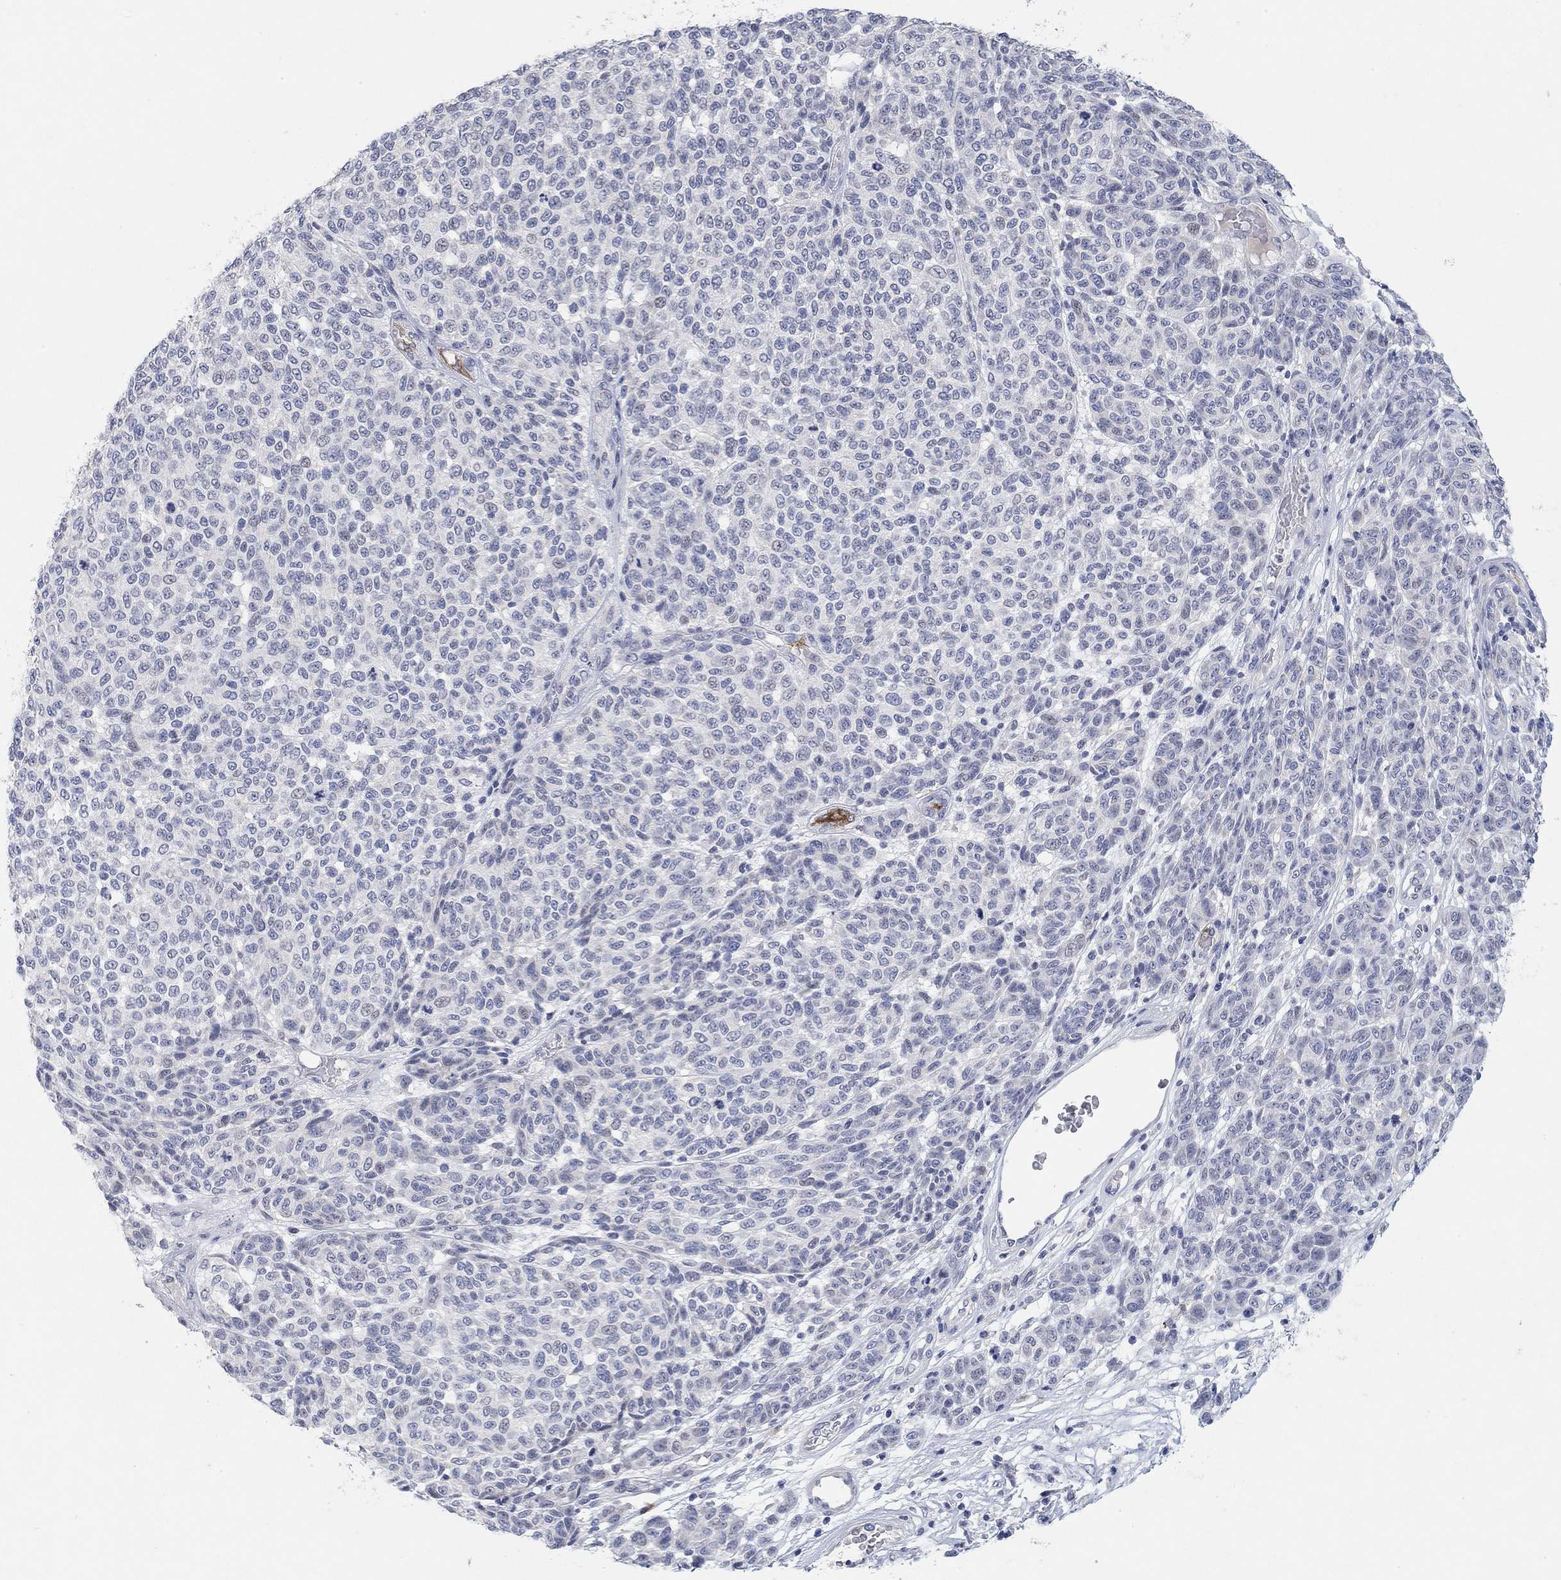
{"staining": {"intensity": "negative", "quantity": "none", "location": "none"}, "tissue": "melanoma", "cell_type": "Tumor cells", "image_type": "cancer", "snomed": [{"axis": "morphology", "description": "Malignant melanoma, NOS"}, {"axis": "topography", "description": "Skin"}], "caption": "High power microscopy histopathology image of an IHC photomicrograph of melanoma, revealing no significant staining in tumor cells.", "gene": "VAT1L", "patient": {"sex": "male", "age": 59}}